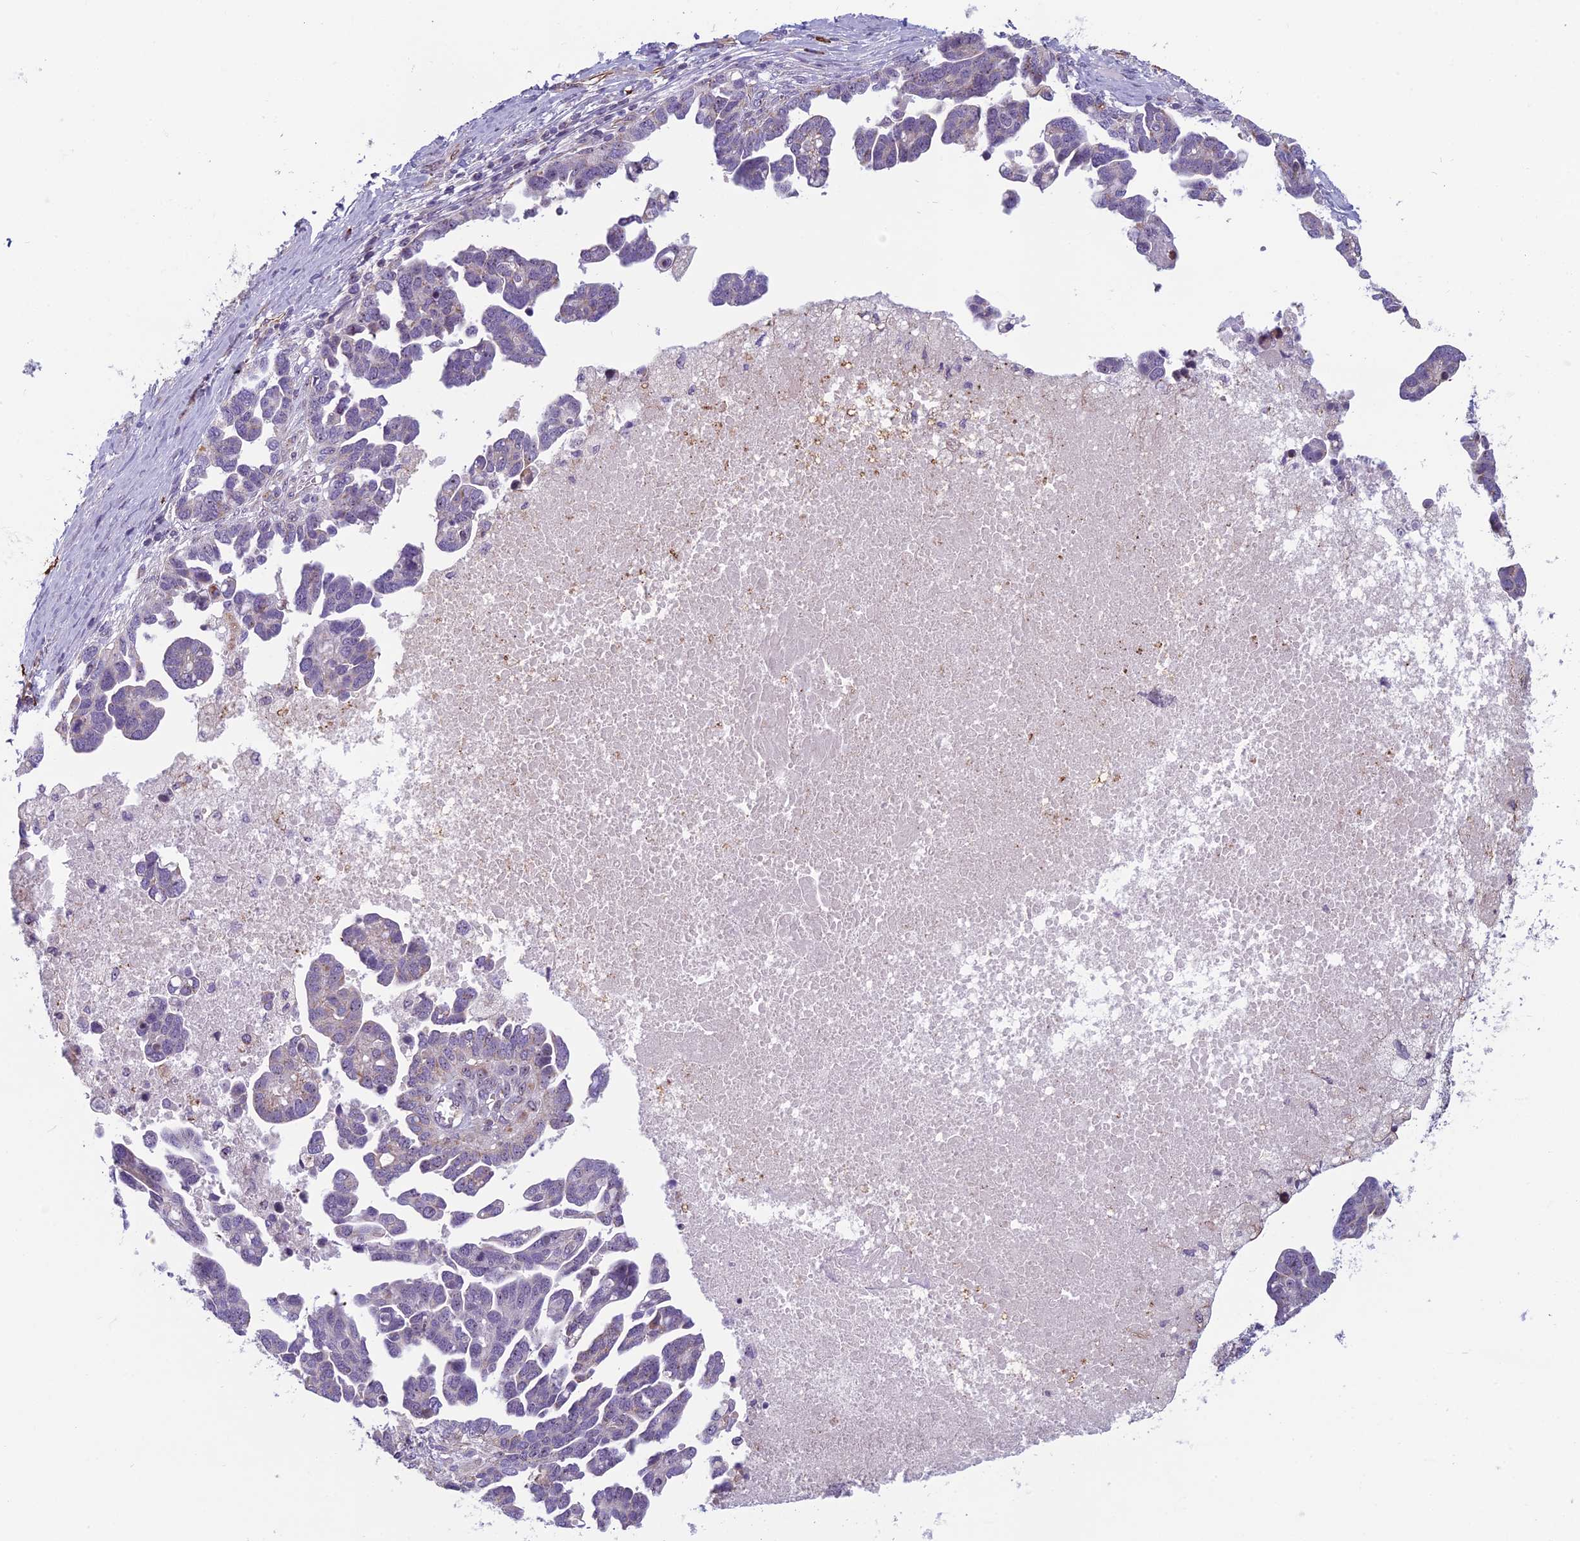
{"staining": {"intensity": "moderate", "quantity": "<25%", "location": "cytoplasmic/membranous"}, "tissue": "ovarian cancer", "cell_type": "Tumor cells", "image_type": "cancer", "snomed": [{"axis": "morphology", "description": "Cystadenocarcinoma, serous, NOS"}, {"axis": "topography", "description": "Ovary"}], "caption": "Moderate cytoplasmic/membranous positivity for a protein is appreciated in about <25% of tumor cells of serous cystadenocarcinoma (ovarian) using IHC.", "gene": "NOC2L", "patient": {"sex": "female", "age": 54}}